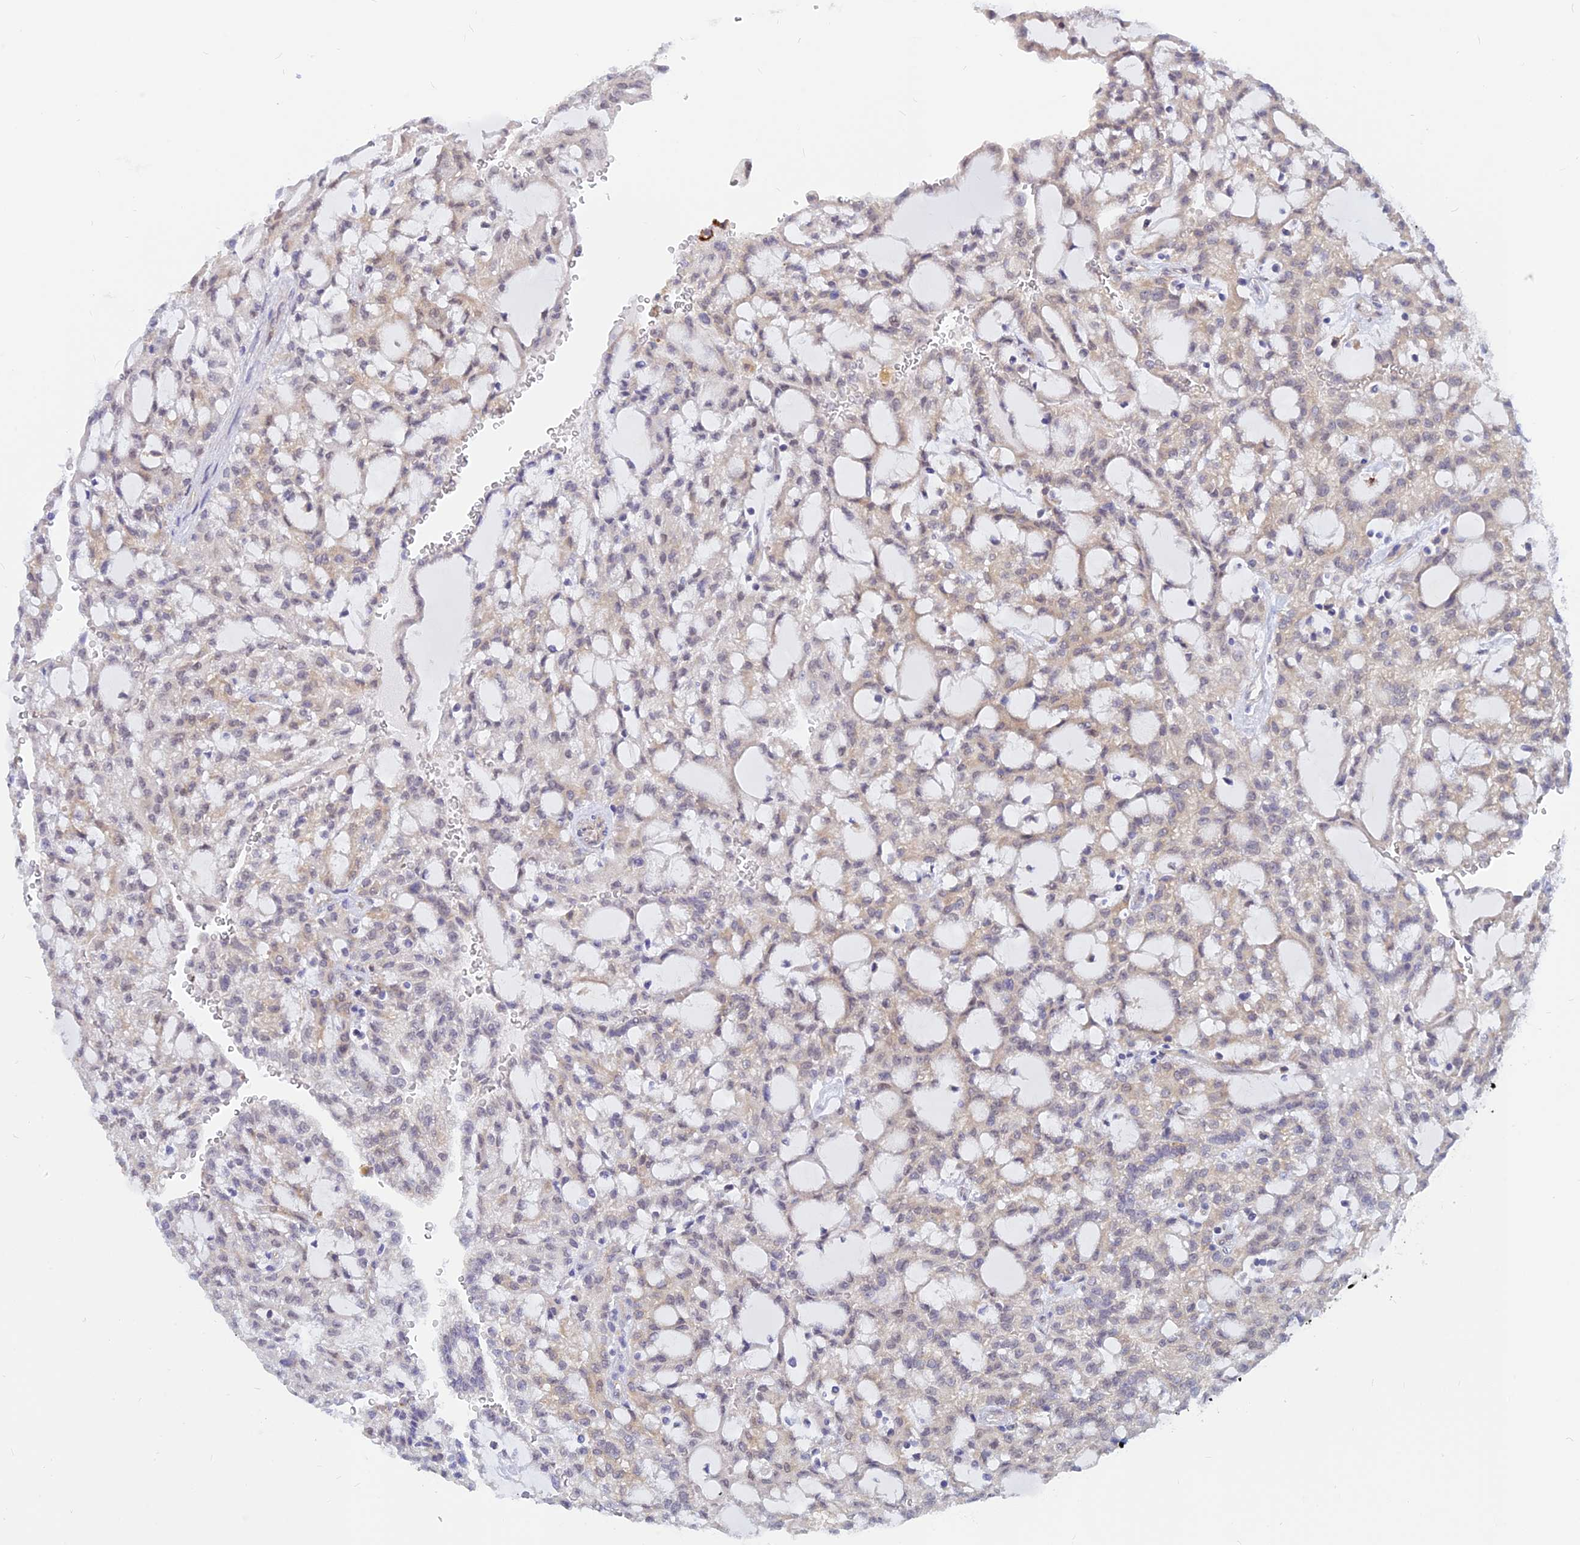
{"staining": {"intensity": "negative", "quantity": "none", "location": "none"}, "tissue": "renal cancer", "cell_type": "Tumor cells", "image_type": "cancer", "snomed": [{"axis": "morphology", "description": "Adenocarcinoma, NOS"}, {"axis": "topography", "description": "Kidney"}], "caption": "IHC image of neoplastic tissue: renal cancer stained with DAB exhibits no significant protein positivity in tumor cells.", "gene": "DNAJC16", "patient": {"sex": "male", "age": 63}}